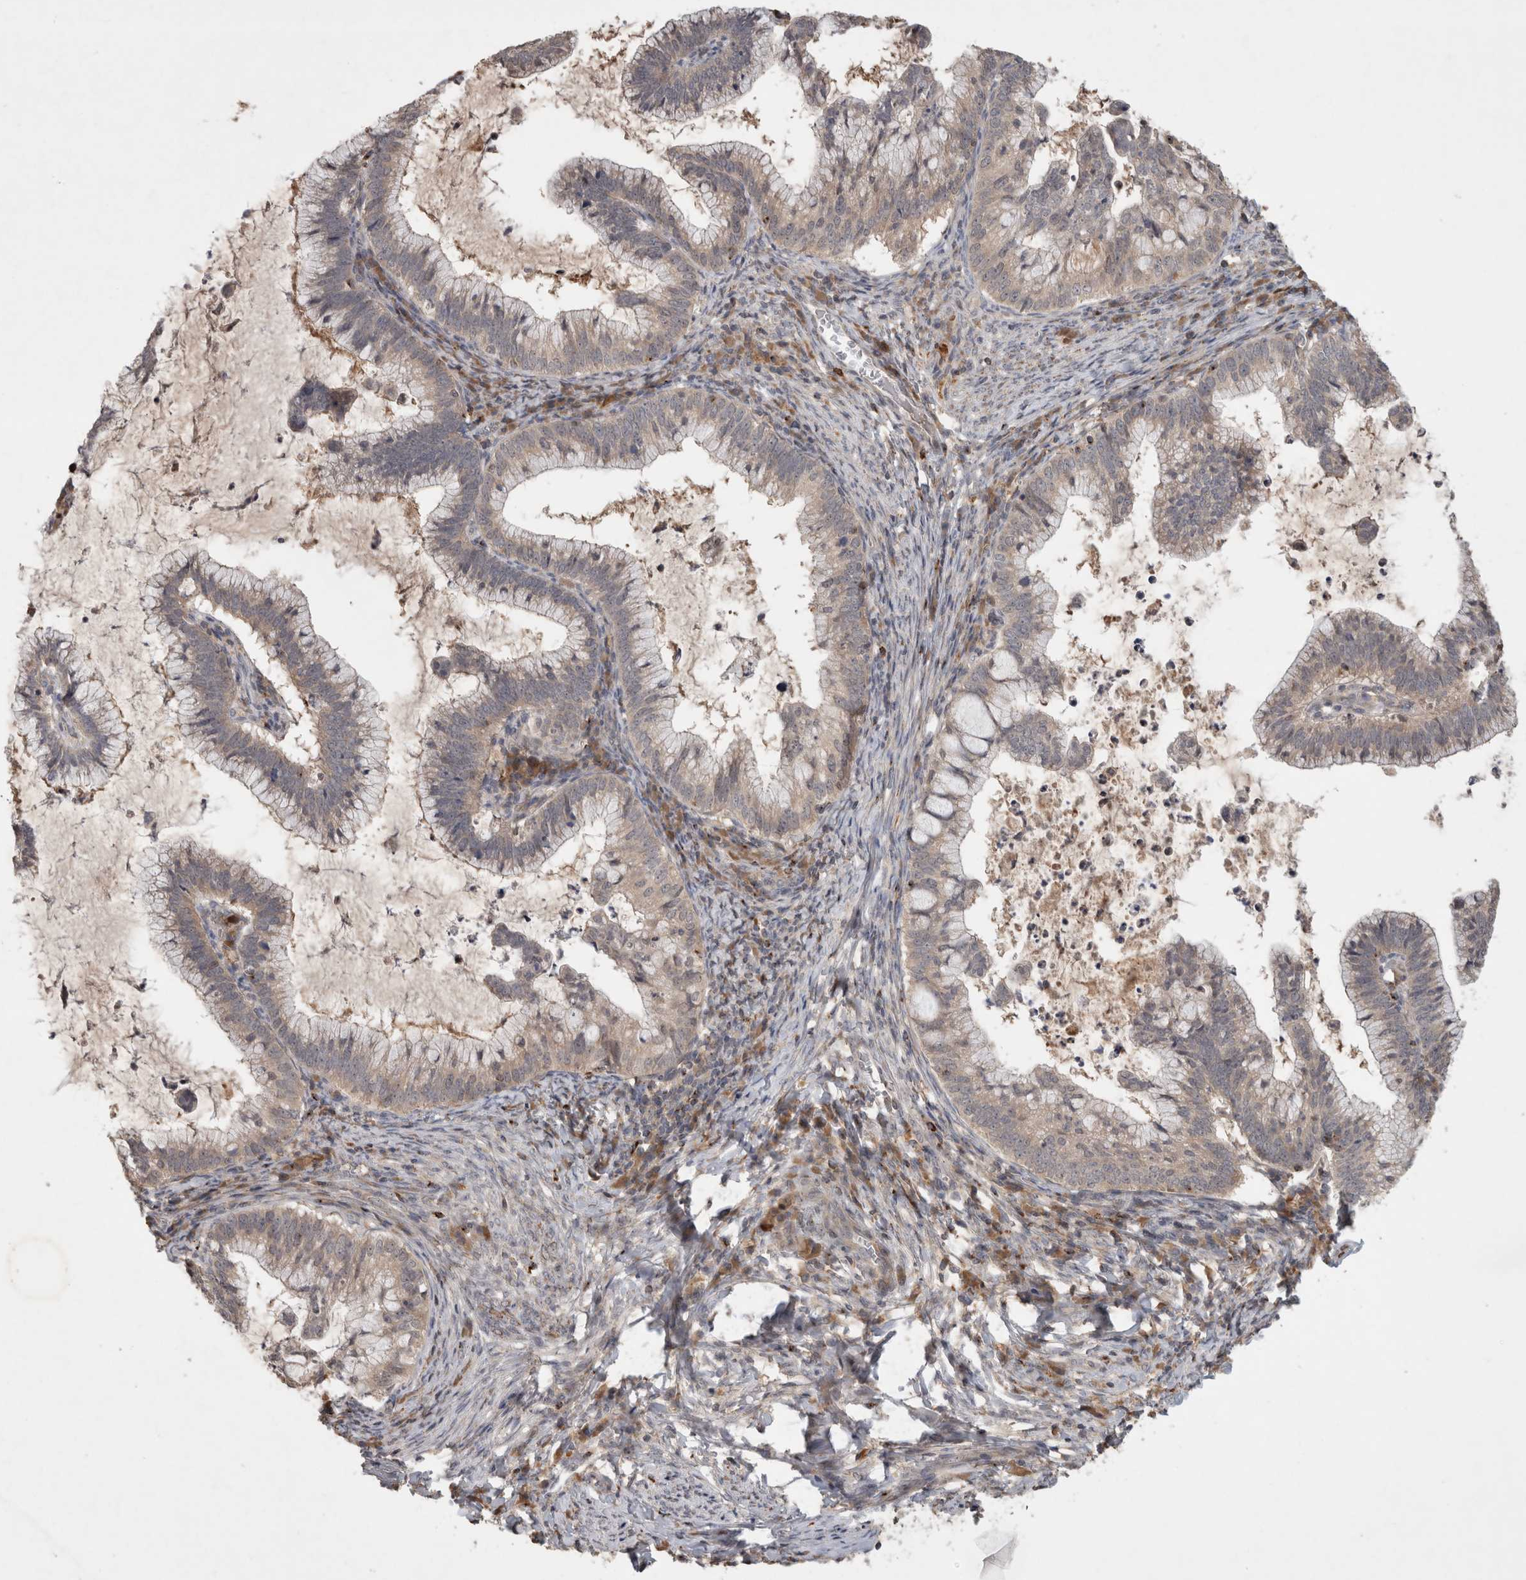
{"staining": {"intensity": "weak", "quantity": "25%-75%", "location": "cytoplasmic/membranous"}, "tissue": "cervical cancer", "cell_type": "Tumor cells", "image_type": "cancer", "snomed": [{"axis": "morphology", "description": "Adenocarcinoma, NOS"}, {"axis": "topography", "description": "Cervix"}], "caption": "Weak cytoplasmic/membranous protein expression is seen in approximately 25%-75% of tumor cells in cervical cancer (adenocarcinoma). The protein of interest is shown in brown color, while the nuclei are stained blue.", "gene": "SERAC1", "patient": {"sex": "female", "age": 36}}